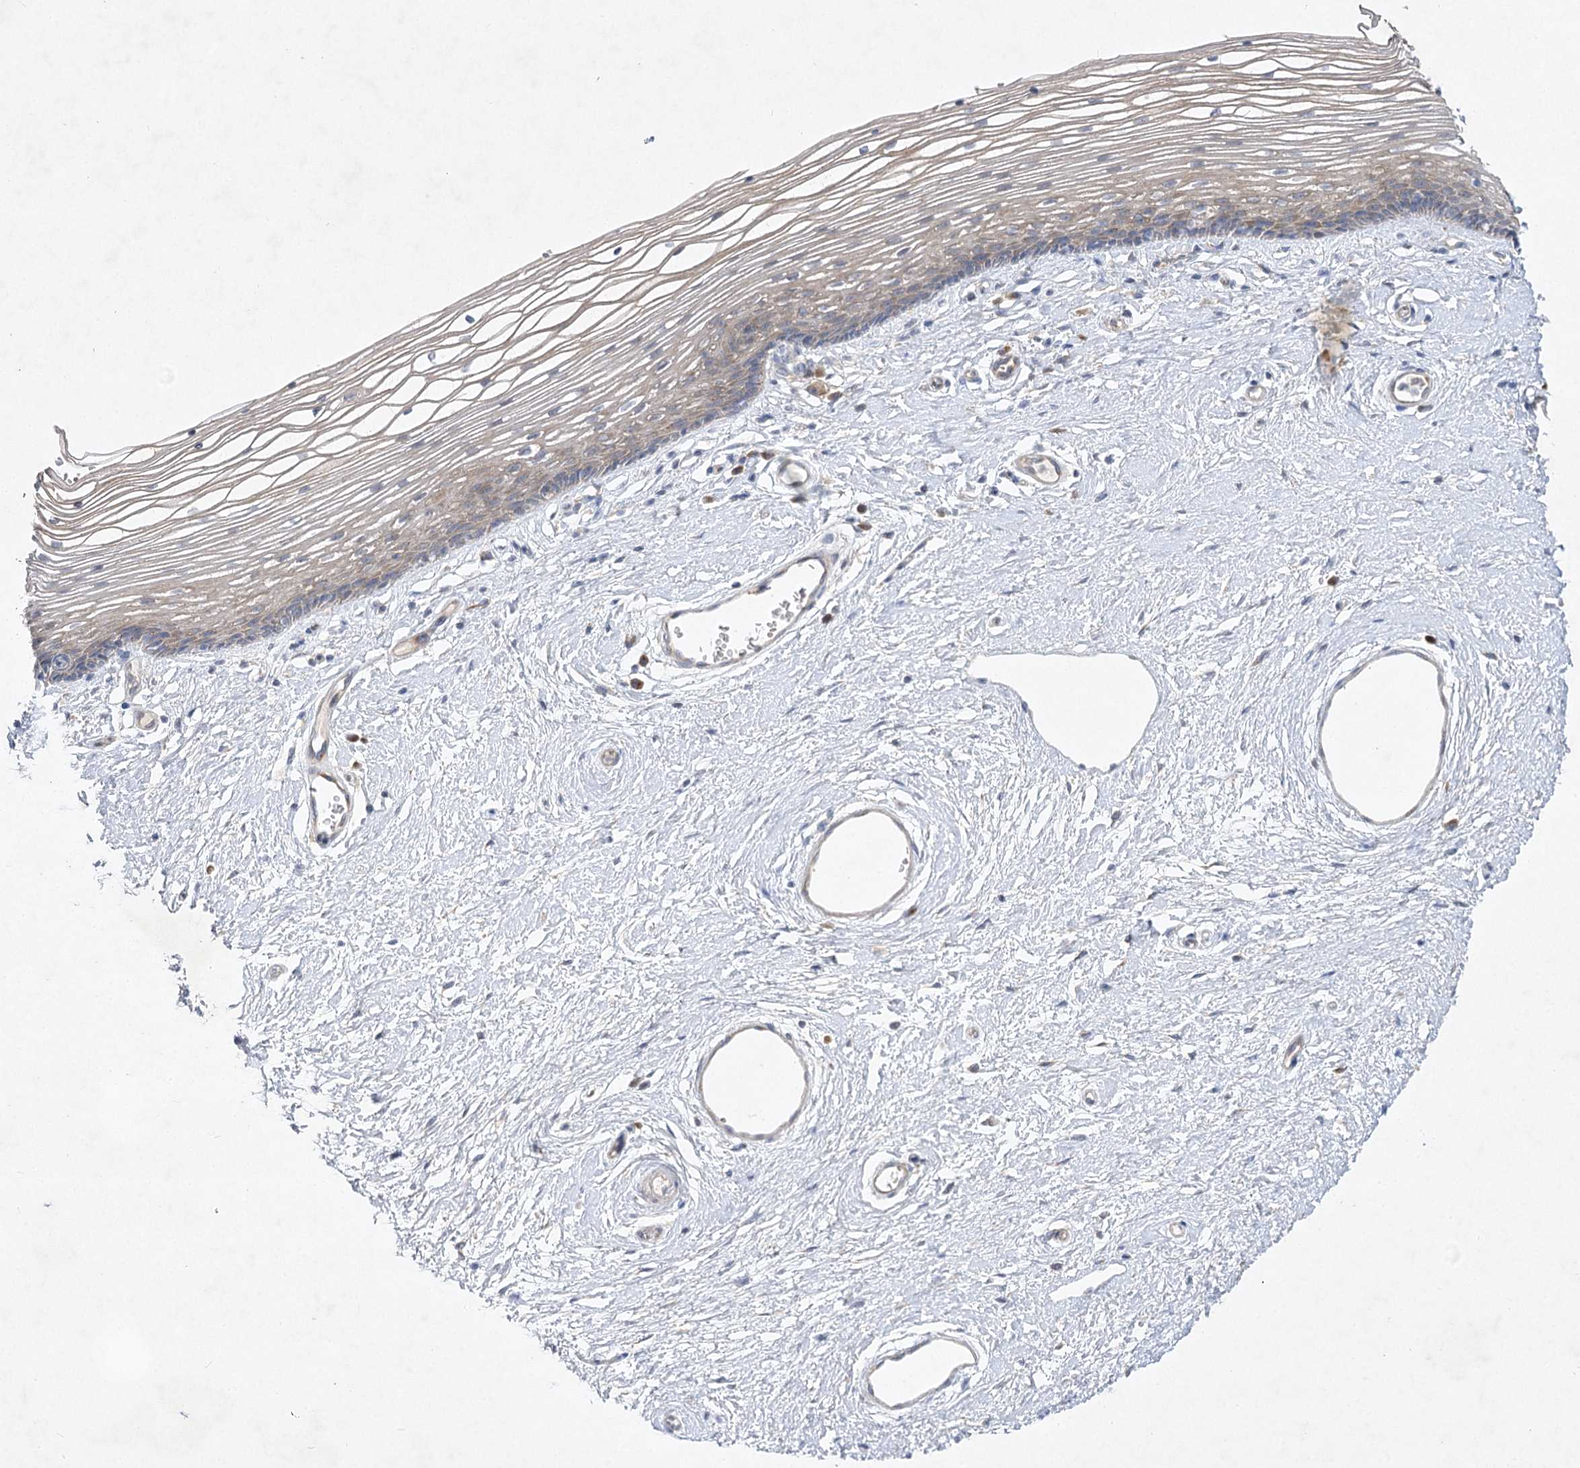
{"staining": {"intensity": "weak", "quantity": "25%-75%", "location": "cytoplasmic/membranous"}, "tissue": "vagina", "cell_type": "Squamous epithelial cells", "image_type": "normal", "snomed": [{"axis": "morphology", "description": "Normal tissue, NOS"}, {"axis": "topography", "description": "Vagina"}], "caption": "High-magnification brightfield microscopy of benign vagina stained with DAB (3,3'-diaminobenzidine) (brown) and counterstained with hematoxylin (blue). squamous epithelial cells exhibit weak cytoplasmic/membranous expression is identified in about25%-75% of cells.", "gene": "PYROXD1", "patient": {"sex": "female", "age": 46}}